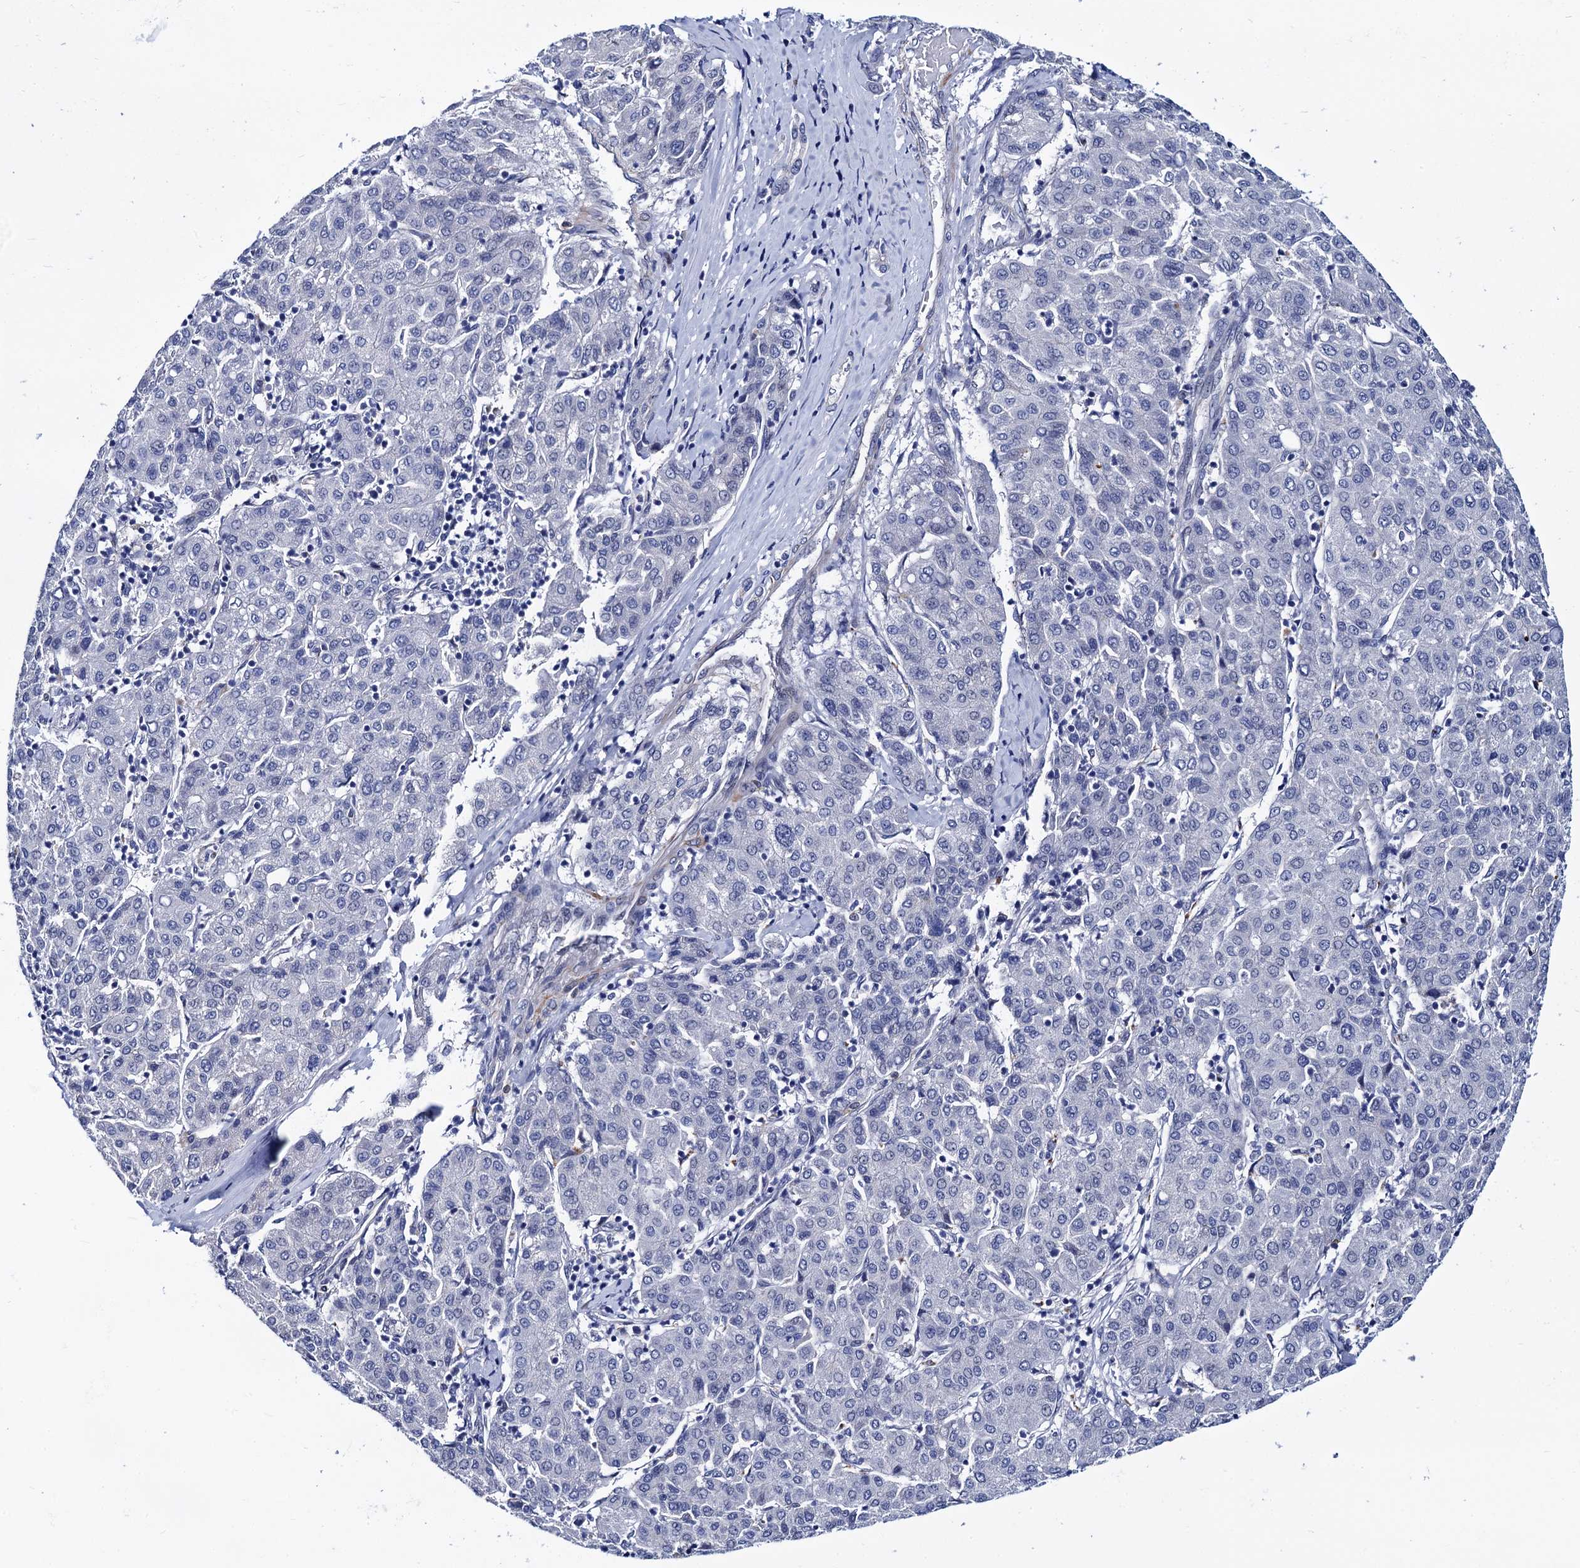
{"staining": {"intensity": "negative", "quantity": "none", "location": "none"}, "tissue": "liver cancer", "cell_type": "Tumor cells", "image_type": "cancer", "snomed": [{"axis": "morphology", "description": "Carcinoma, Hepatocellular, NOS"}, {"axis": "topography", "description": "Liver"}], "caption": "Liver cancer (hepatocellular carcinoma) was stained to show a protein in brown. There is no significant positivity in tumor cells. (DAB (3,3'-diaminobenzidine) IHC, high magnification).", "gene": "ZDHHC18", "patient": {"sex": "male", "age": 65}}